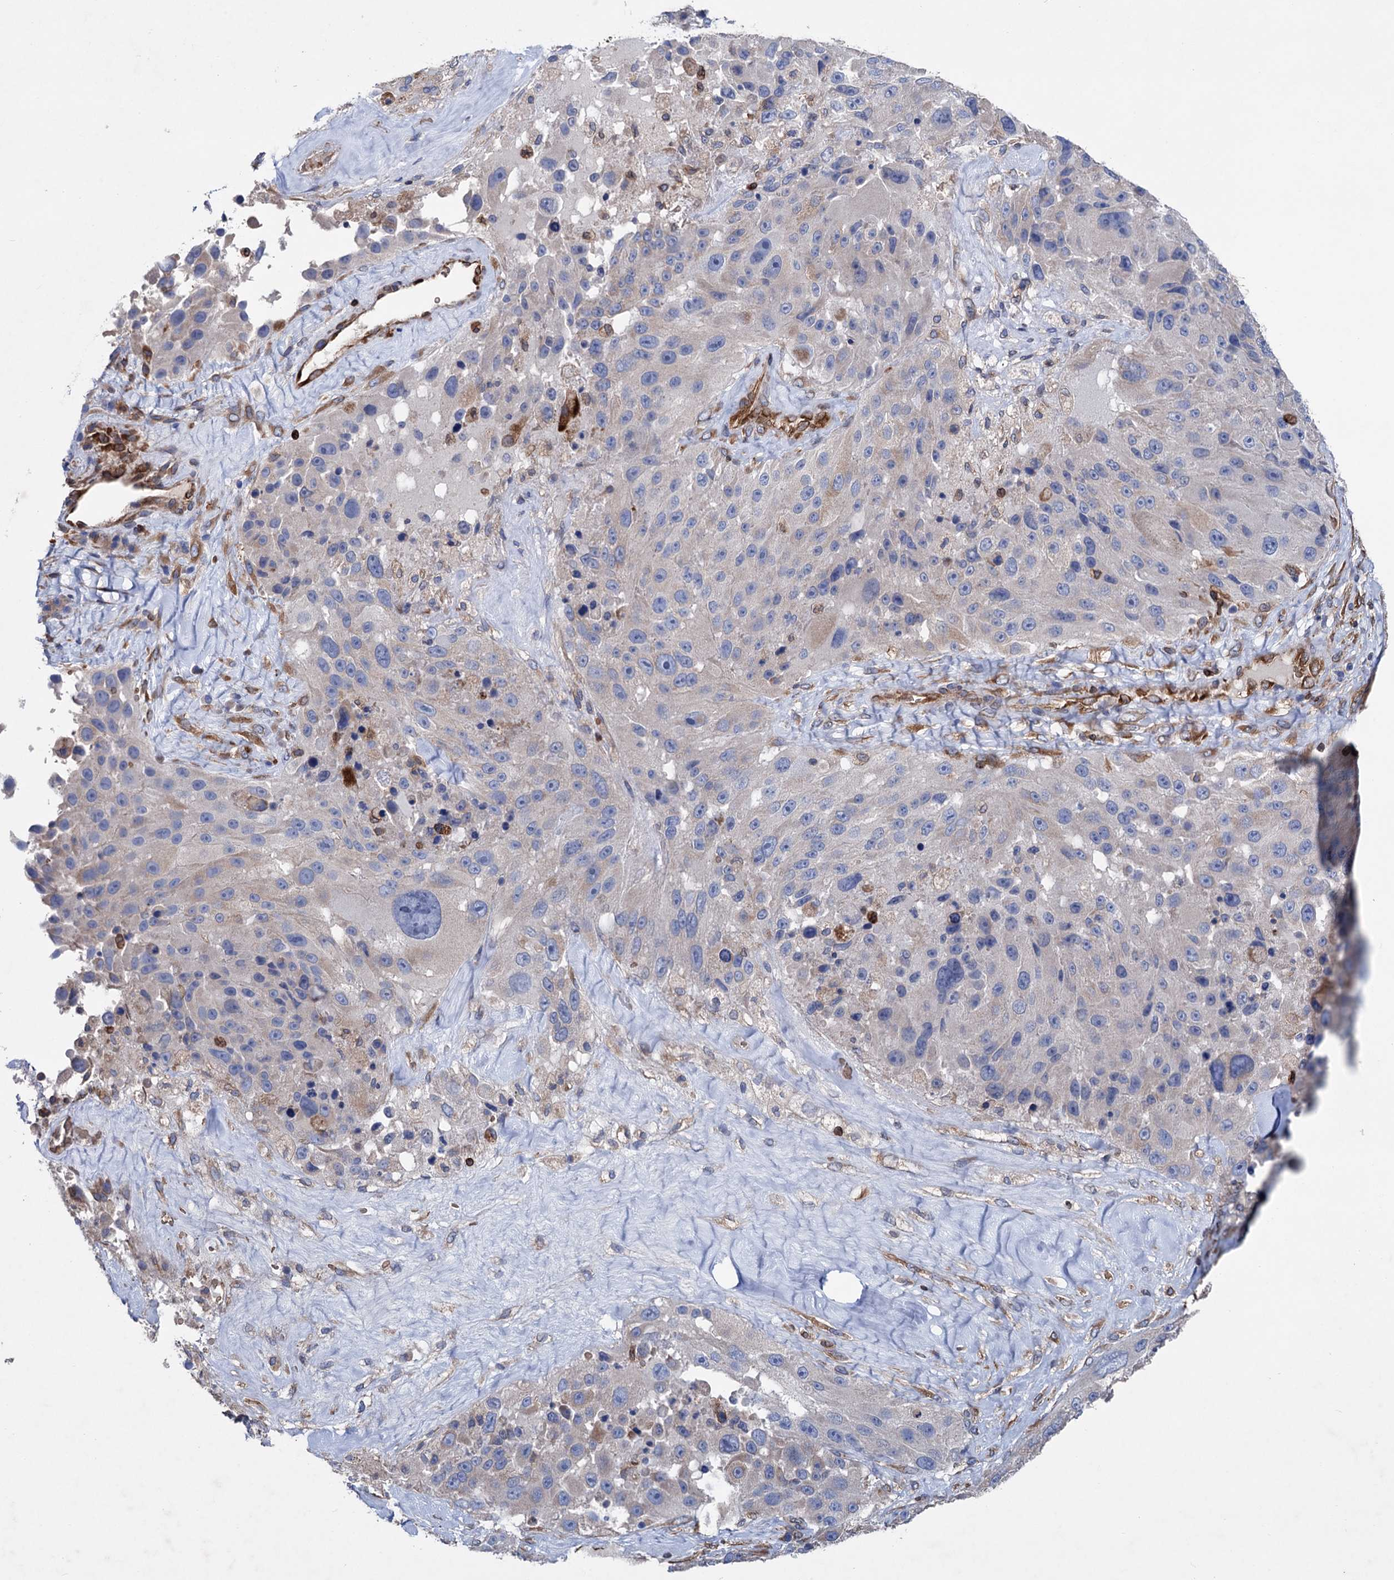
{"staining": {"intensity": "negative", "quantity": "none", "location": "none"}, "tissue": "melanoma", "cell_type": "Tumor cells", "image_type": "cancer", "snomed": [{"axis": "morphology", "description": "Malignant melanoma, Metastatic site"}, {"axis": "topography", "description": "Lymph node"}], "caption": "There is no significant expression in tumor cells of malignant melanoma (metastatic site).", "gene": "STING1", "patient": {"sex": "male", "age": 62}}